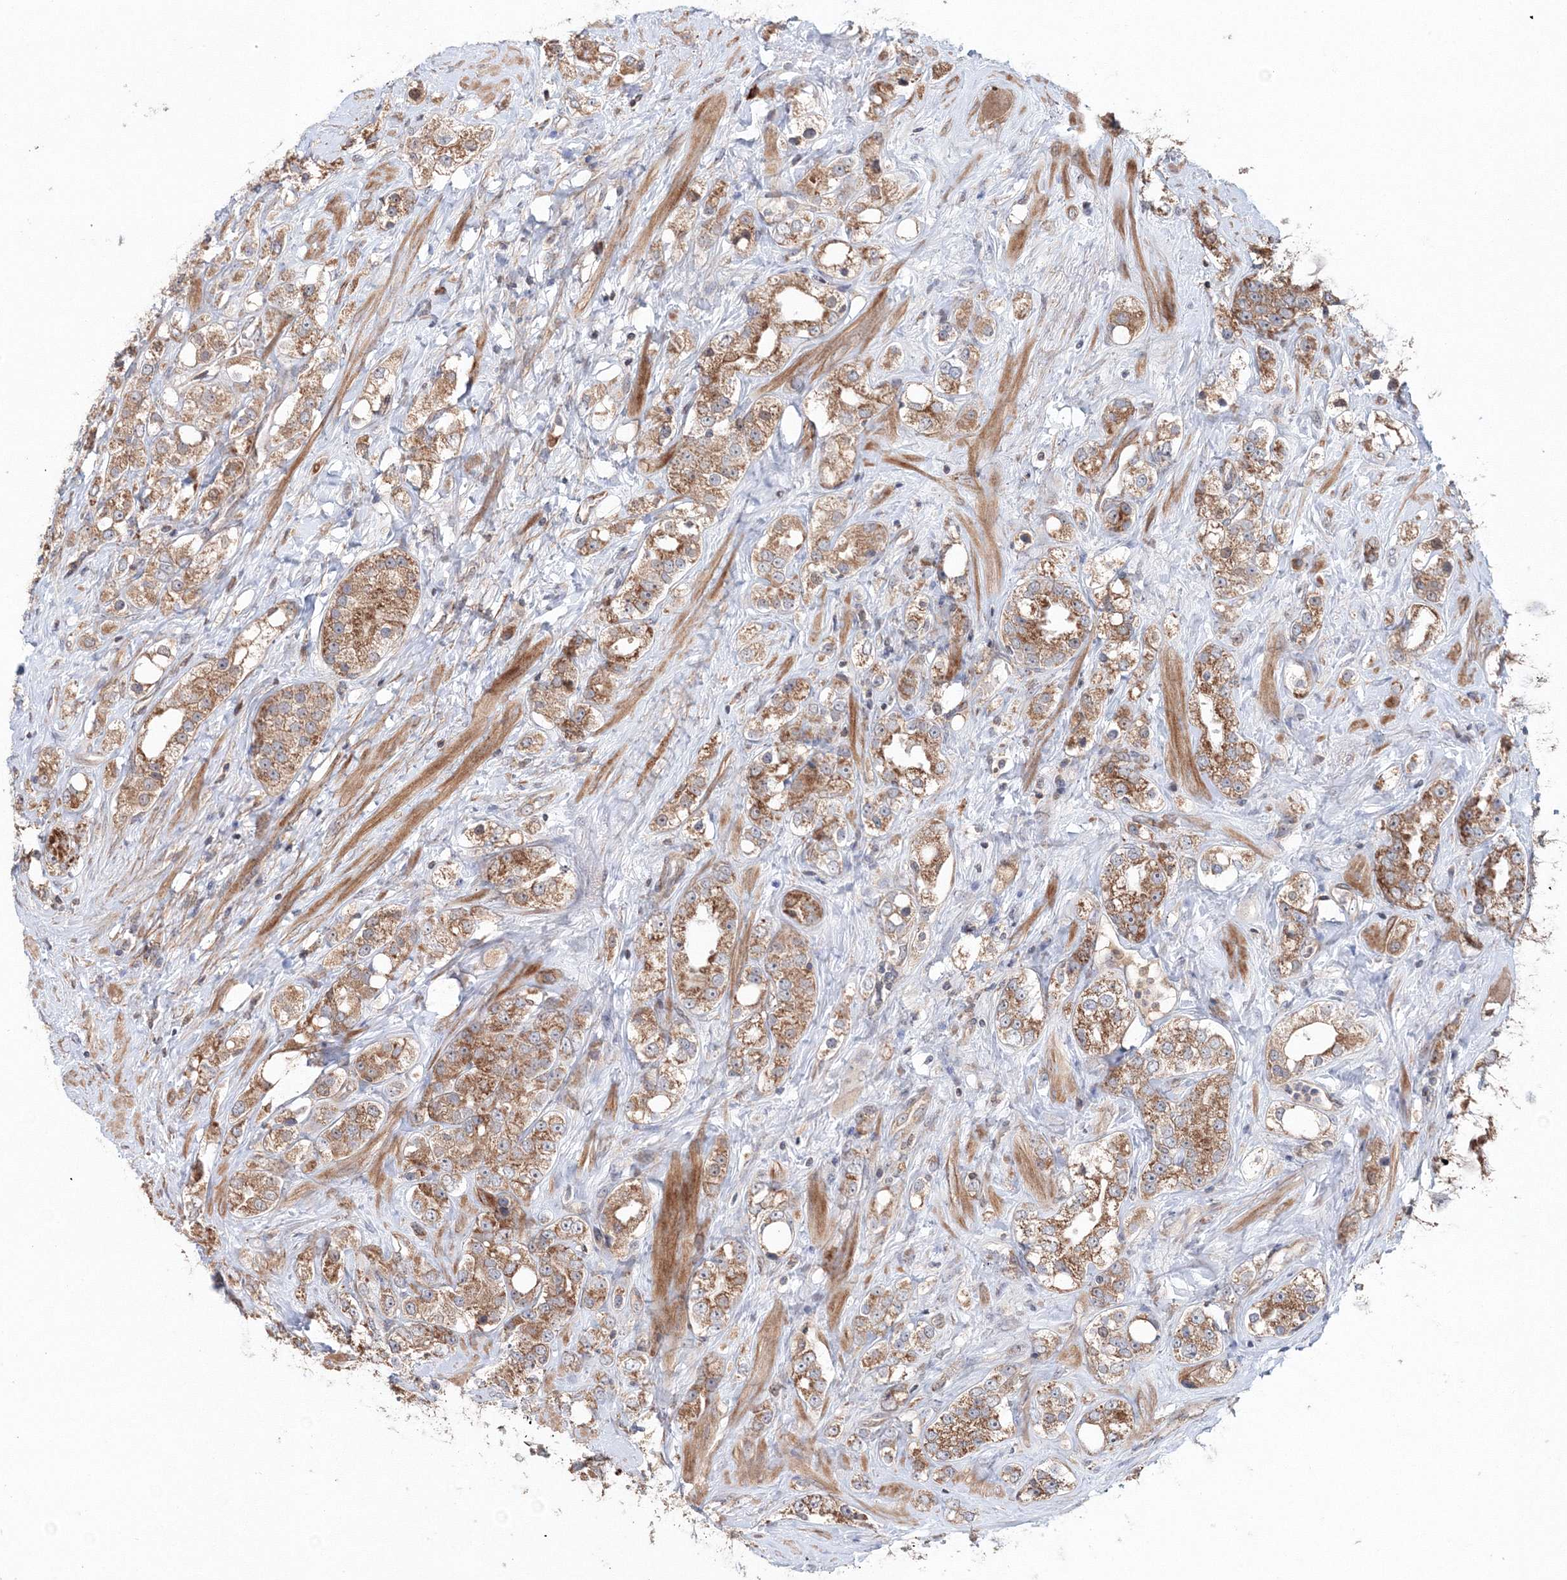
{"staining": {"intensity": "moderate", "quantity": ">75%", "location": "cytoplasmic/membranous"}, "tissue": "prostate cancer", "cell_type": "Tumor cells", "image_type": "cancer", "snomed": [{"axis": "morphology", "description": "Adenocarcinoma, NOS"}, {"axis": "topography", "description": "Prostate"}], "caption": "Immunohistochemistry (IHC) photomicrograph of prostate cancer (adenocarcinoma) stained for a protein (brown), which shows medium levels of moderate cytoplasmic/membranous staining in about >75% of tumor cells.", "gene": "NOA1", "patient": {"sex": "male", "age": 79}}